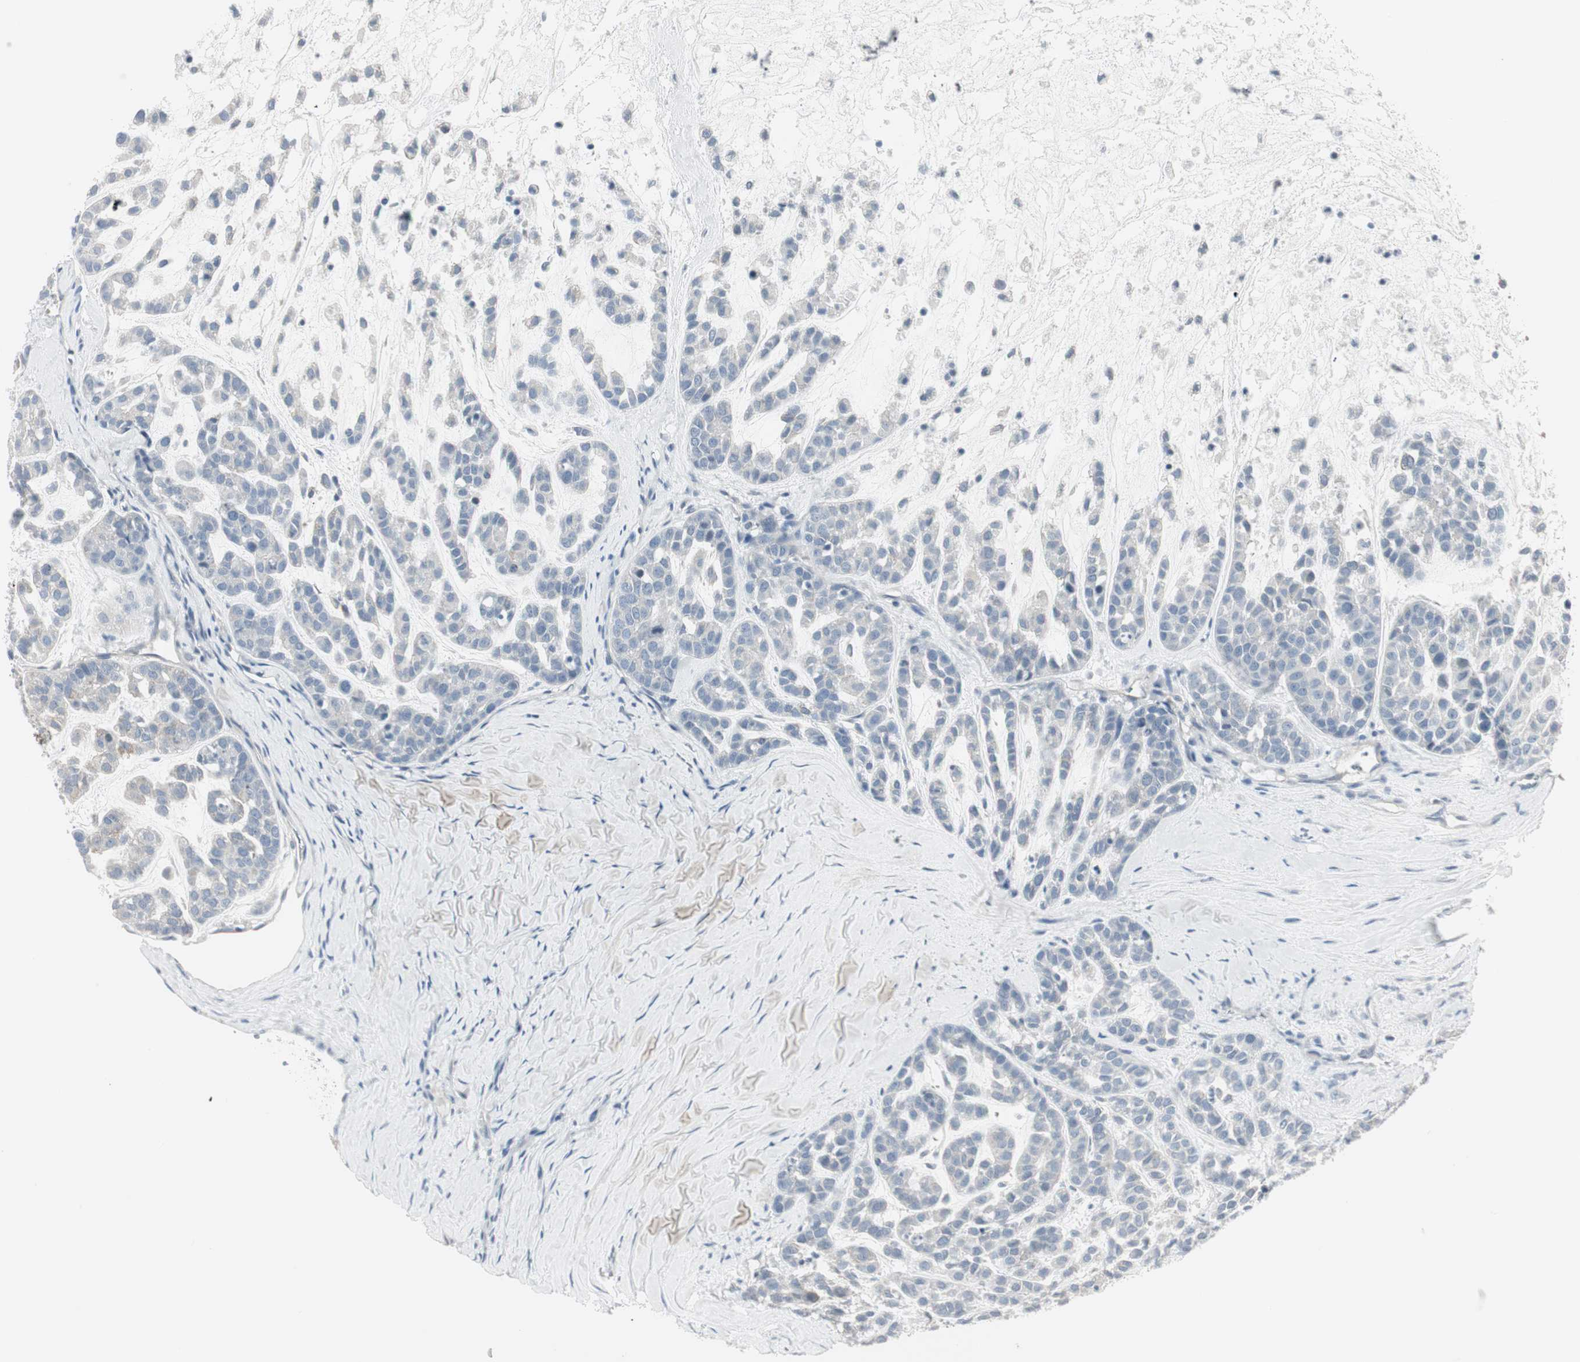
{"staining": {"intensity": "negative", "quantity": "none", "location": "none"}, "tissue": "head and neck cancer", "cell_type": "Tumor cells", "image_type": "cancer", "snomed": [{"axis": "morphology", "description": "Adenocarcinoma, NOS"}, {"axis": "morphology", "description": "Adenoma, NOS"}, {"axis": "topography", "description": "Head-Neck"}], "caption": "The immunohistochemistry (IHC) histopathology image has no significant positivity in tumor cells of adenocarcinoma (head and neck) tissue. The staining is performed using DAB (3,3'-diaminobenzidine) brown chromogen with nuclei counter-stained in using hematoxylin.", "gene": "DMPK", "patient": {"sex": "female", "age": 55}}